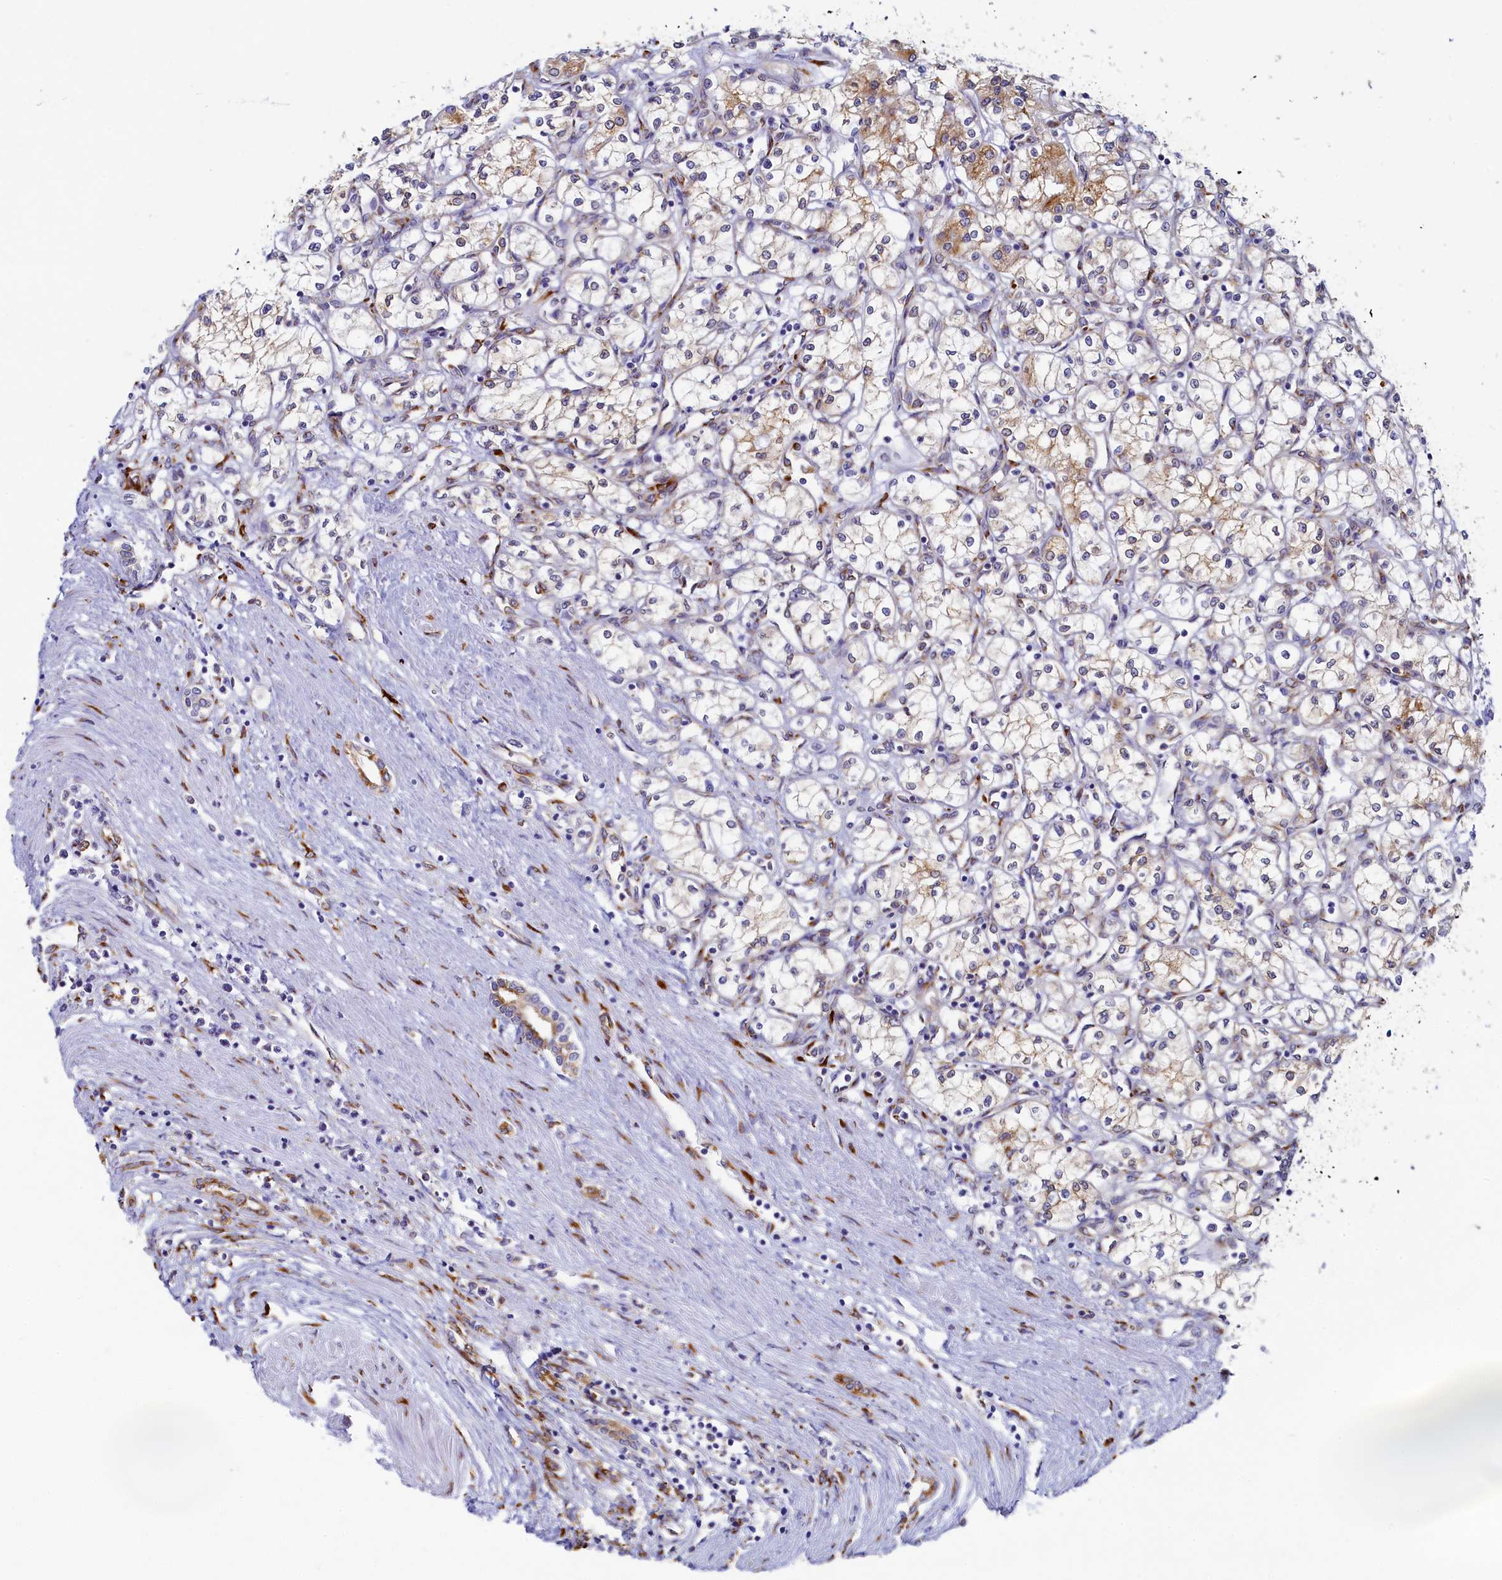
{"staining": {"intensity": "moderate", "quantity": "<25%", "location": "cytoplasmic/membranous"}, "tissue": "renal cancer", "cell_type": "Tumor cells", "image_type": "cancer", "snomed": [{"axis": "morphology", "description": "Adenocarcinoma, NOS"}, {"axis": "topography", "description": "Kidney"}], "caption": "Moderate cytoplasmic/membranous staining is seen in approximately <25% of tumor cells in renal adenocarcinoma. The protein is stained brown, and the nuclei are stained in blue (DAB IHC with brightfield microscopy, high magnification).", "gene": "TMEM18", "patient": {"sex": "male", "age": 59}}